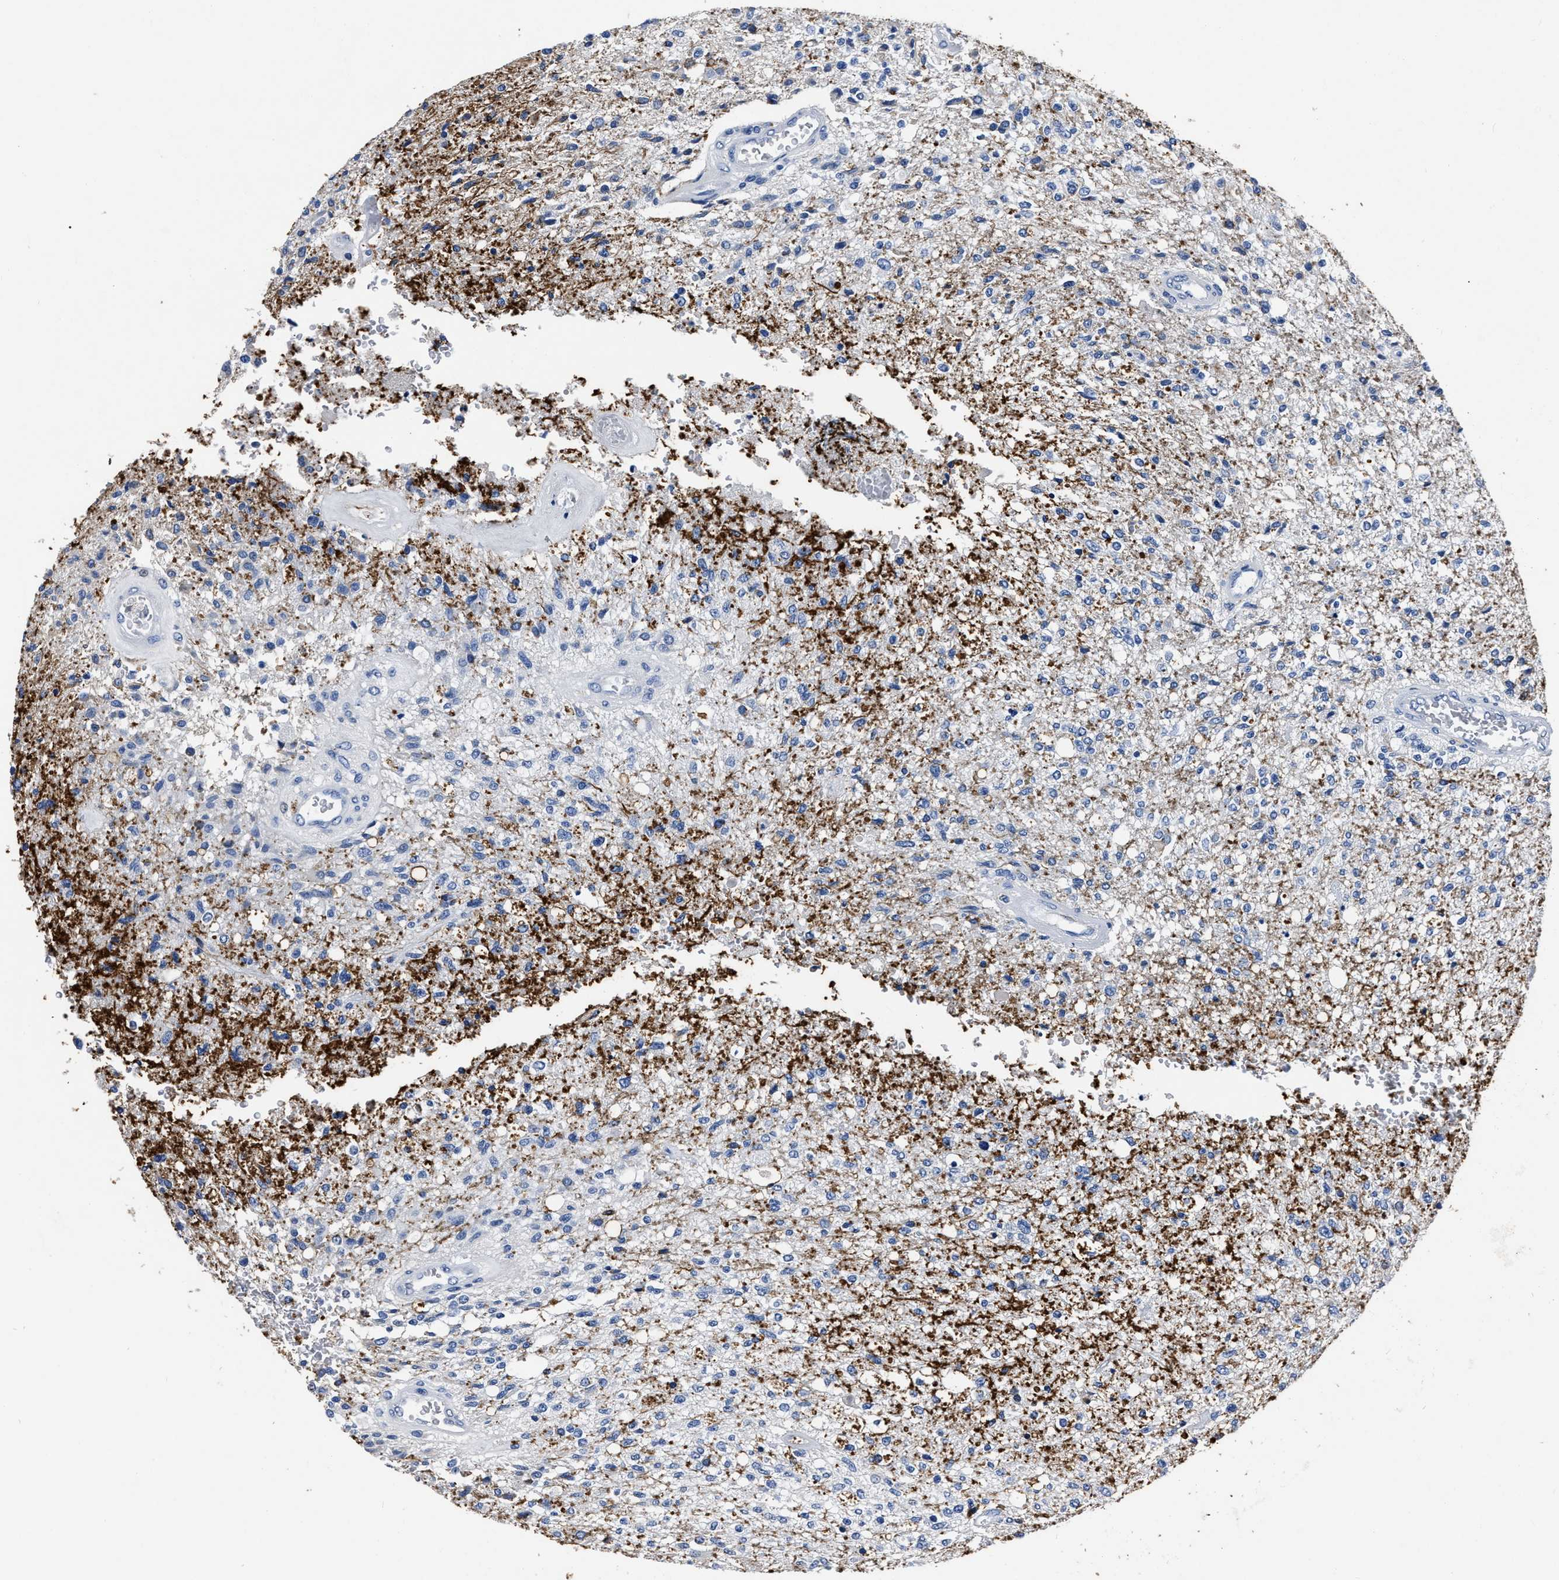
{"staining": {"intensity": "negative", "quantity": "none", "location": "none"}, "tissue": "glioma", "cell_type": "Tumor cells", "image_type": "cancer", "snomed": [{"axis": "morphology", "description": "Normal tissue, NOS"}, {"axis": "morphology", "description": "Glioma, malignant, High grade"}, {"axis": "topography", "description": "Cerebral cortex"}], "caption": "The image displays no significant expression in tumor cells of glioma.", "gene": "OR10G3", "patient": {"sex": "male", "age": 77}}